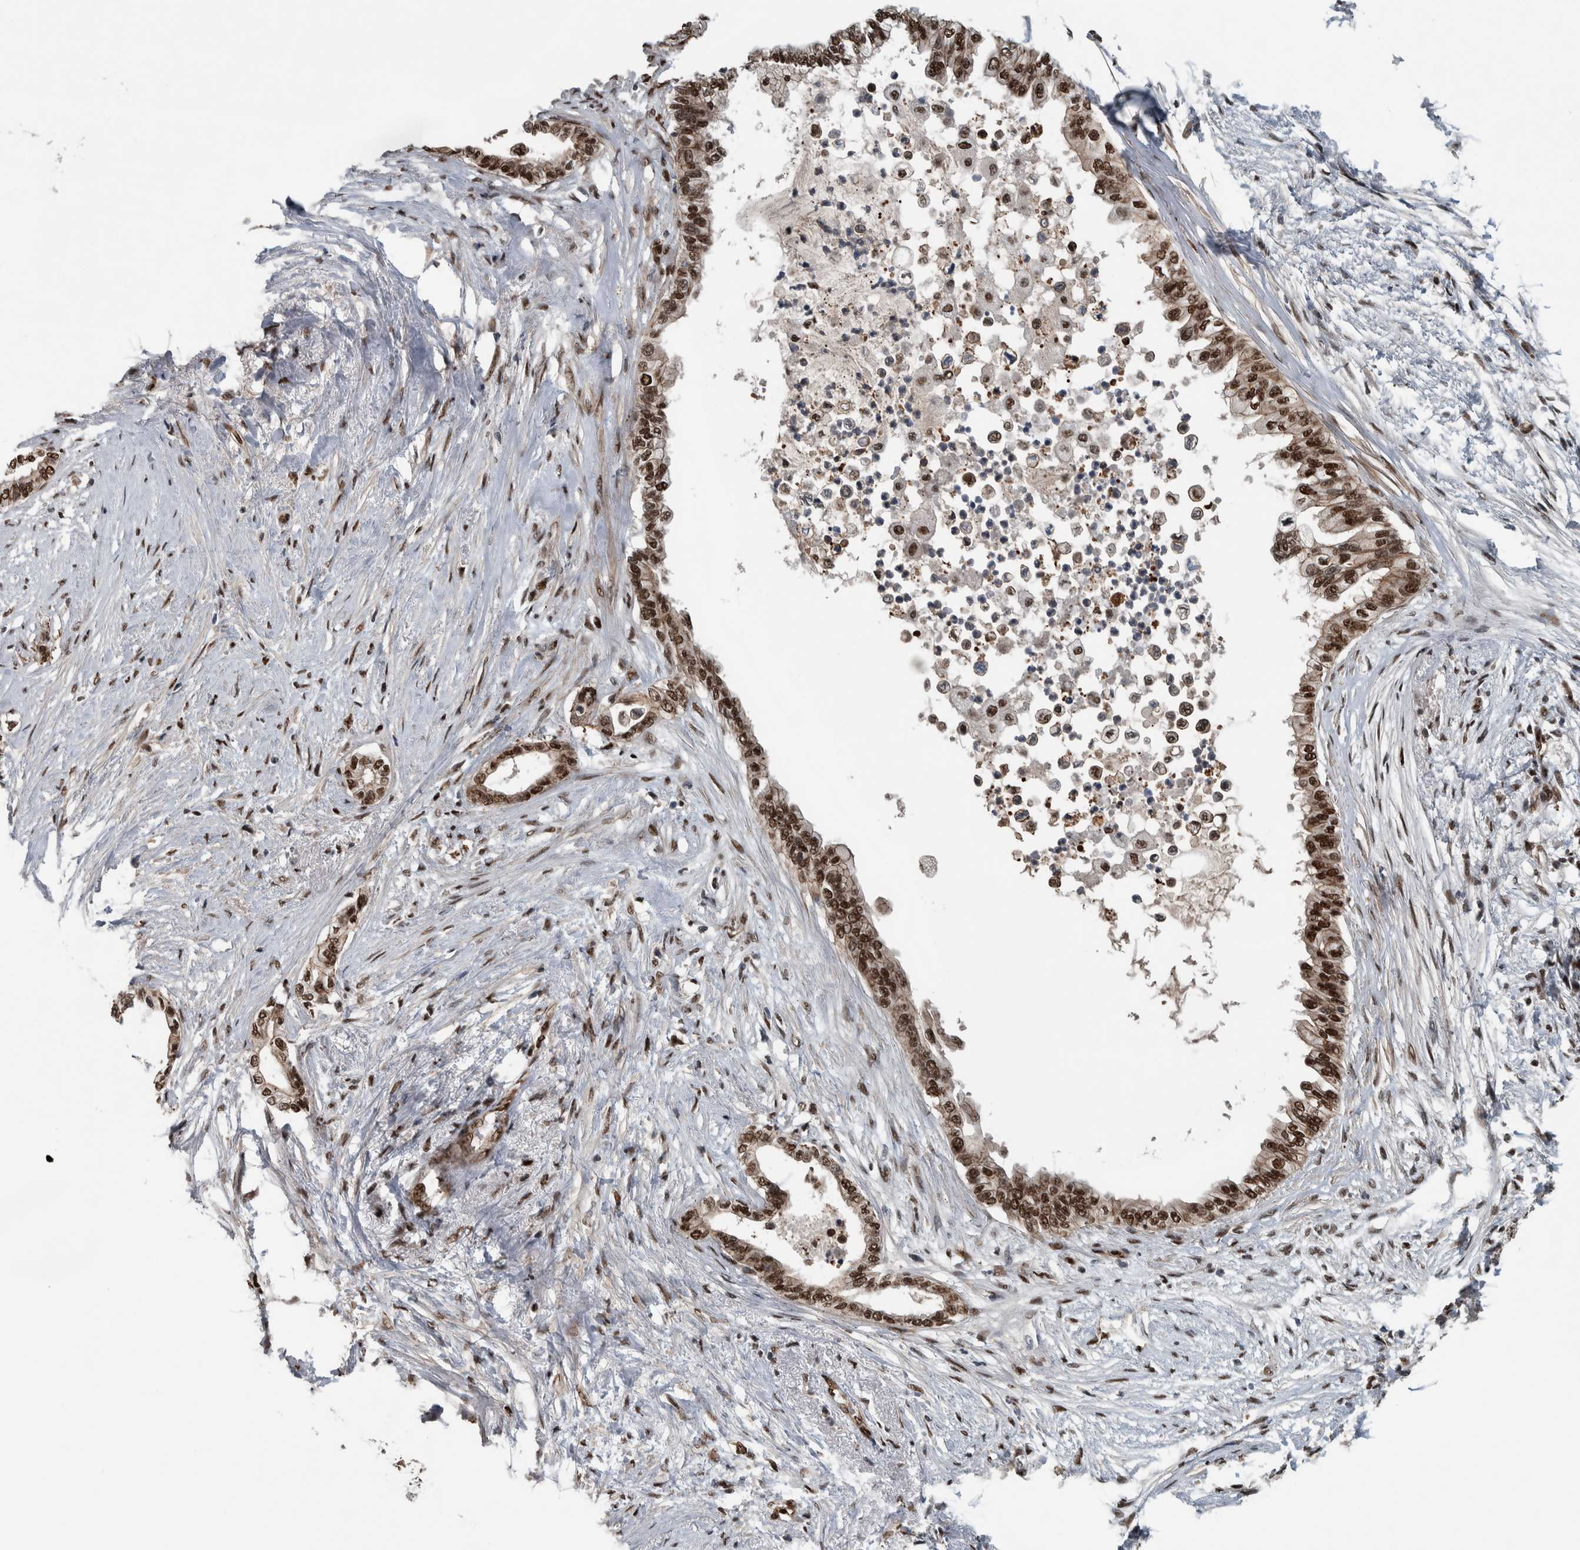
{"staining": {"intensity": "strong", "quantity": ">75%", "location": "nuclear"}, "tissue": "pancreatic cancer", "cell_type": "Tumor cells", "image_type": "cancer", "snomed": [{"axis": "morphology", "description": "Normal tissue, NOS"}, {"axis": "morphology", "description": "Adenocarcinoma, NOS"}, {"axis": "topography", "description": "Pancreas"}, {"axis": "topography", "description": "Duodenum"}], "caption": "IHC (DAB) staining of adenocarcinoma (pancreatic) shows strong nuclear protein expression in about >75% of tumor cells. IHC stains the protein in brown and the nuclei are stained blue.", "gene": "FAM135B", "patient": {"sex": "female", "age": 60}}